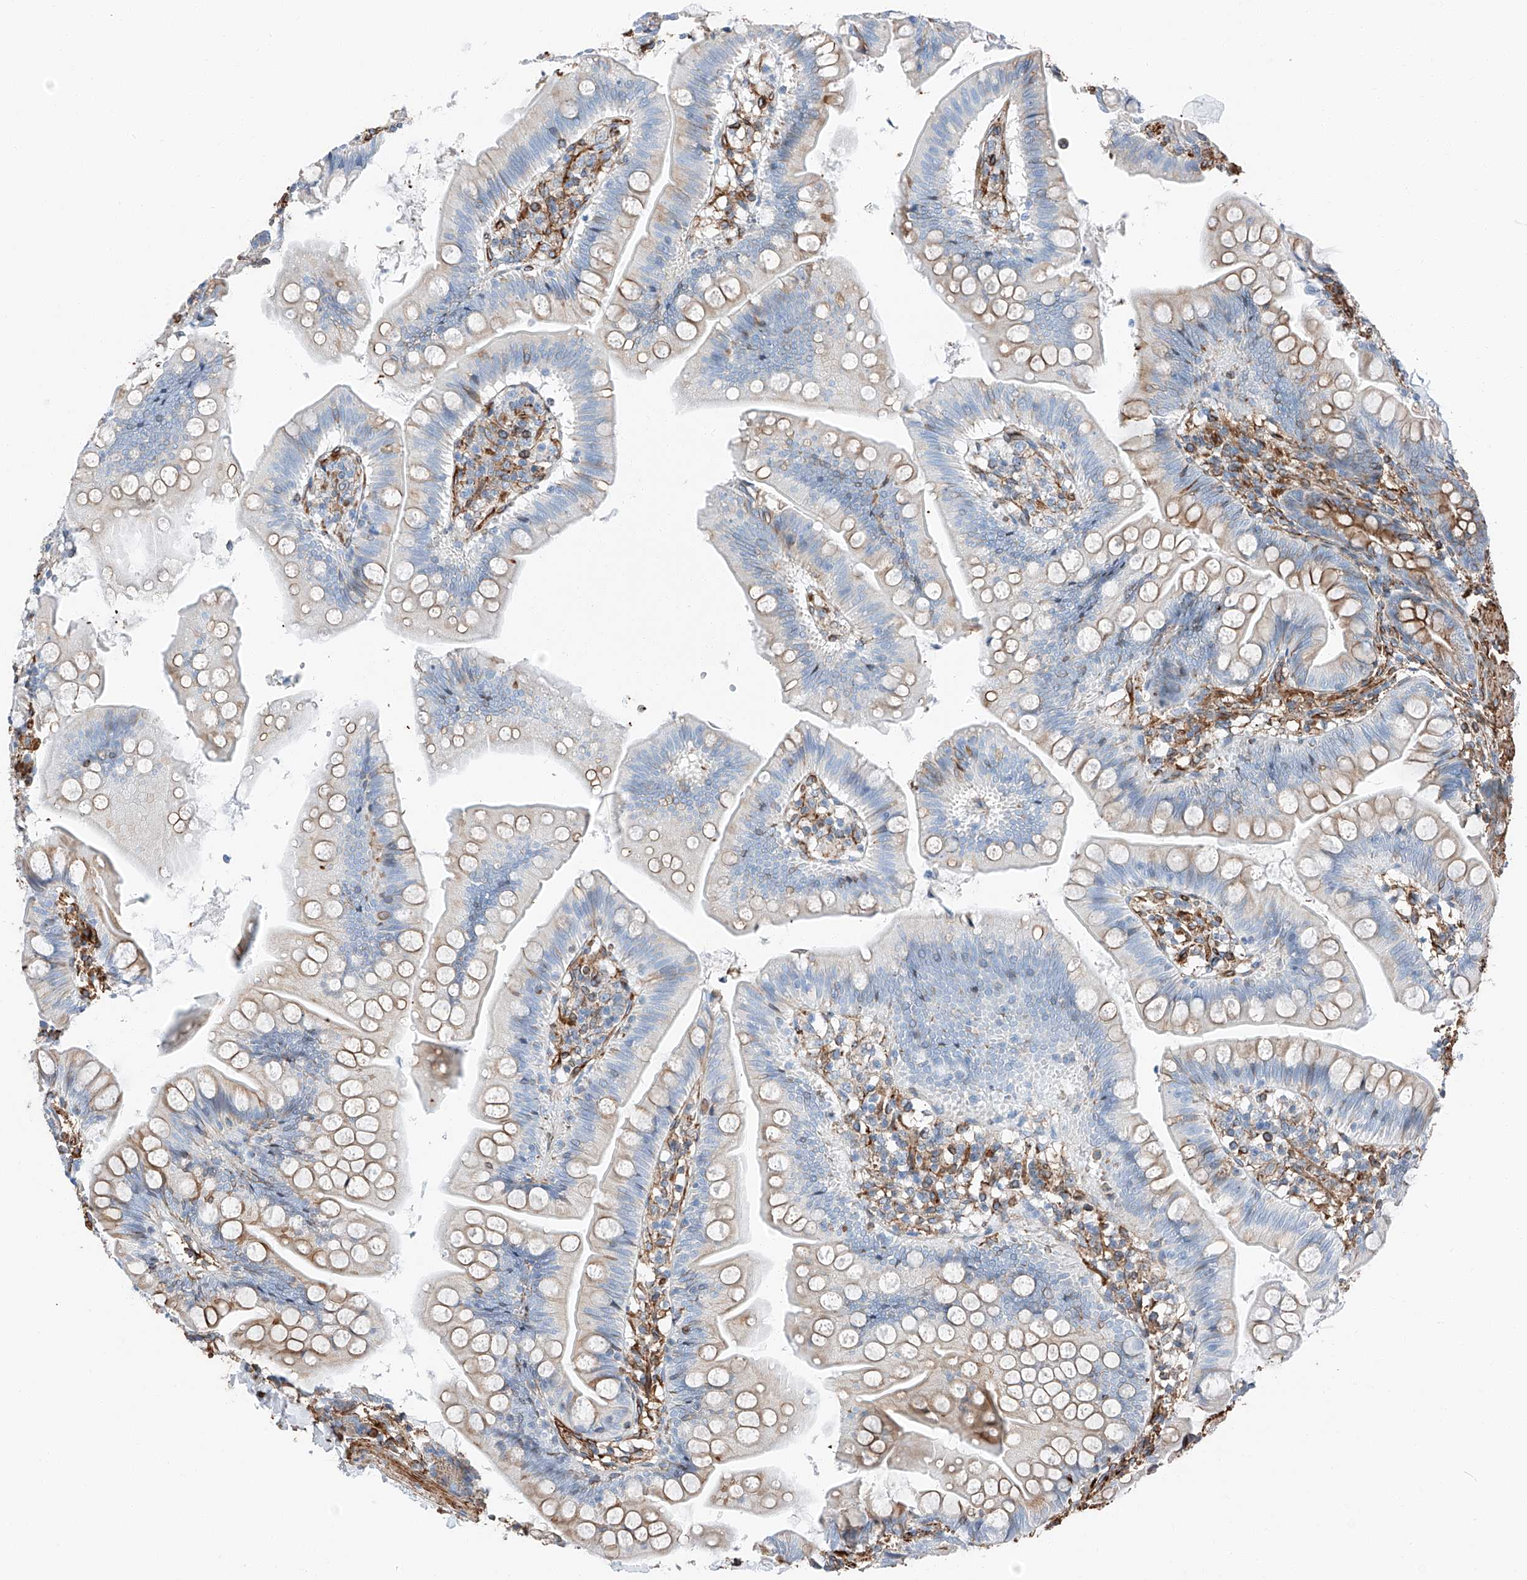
{"staining": {"intensity": "moderate", "quantity": "25%-75%", "location": "cytoplasmic/membranous"}, "tissue": "small intestine", "cell_type": "Glandular cells", "image_type": "normal", "snomed": [{"axis": "morphology", "description": "Normal tissue, NOS"}, {"axis": "topography", "description": "Small intestine"}], "caption": "Small intestine stained with DAB (3,3'-diaminobenzidine) IHC exhibits medium levels of moderate cytoplasmic/membranous positivity in about 25%-75% of glandular cells. The staining was performed using DAB, with brown indicating positive protein expression. Nuclei are stained blue with hematoxylin.", "gene": "ZNF804A", "patient": {"sex": "male", "age": 7}}